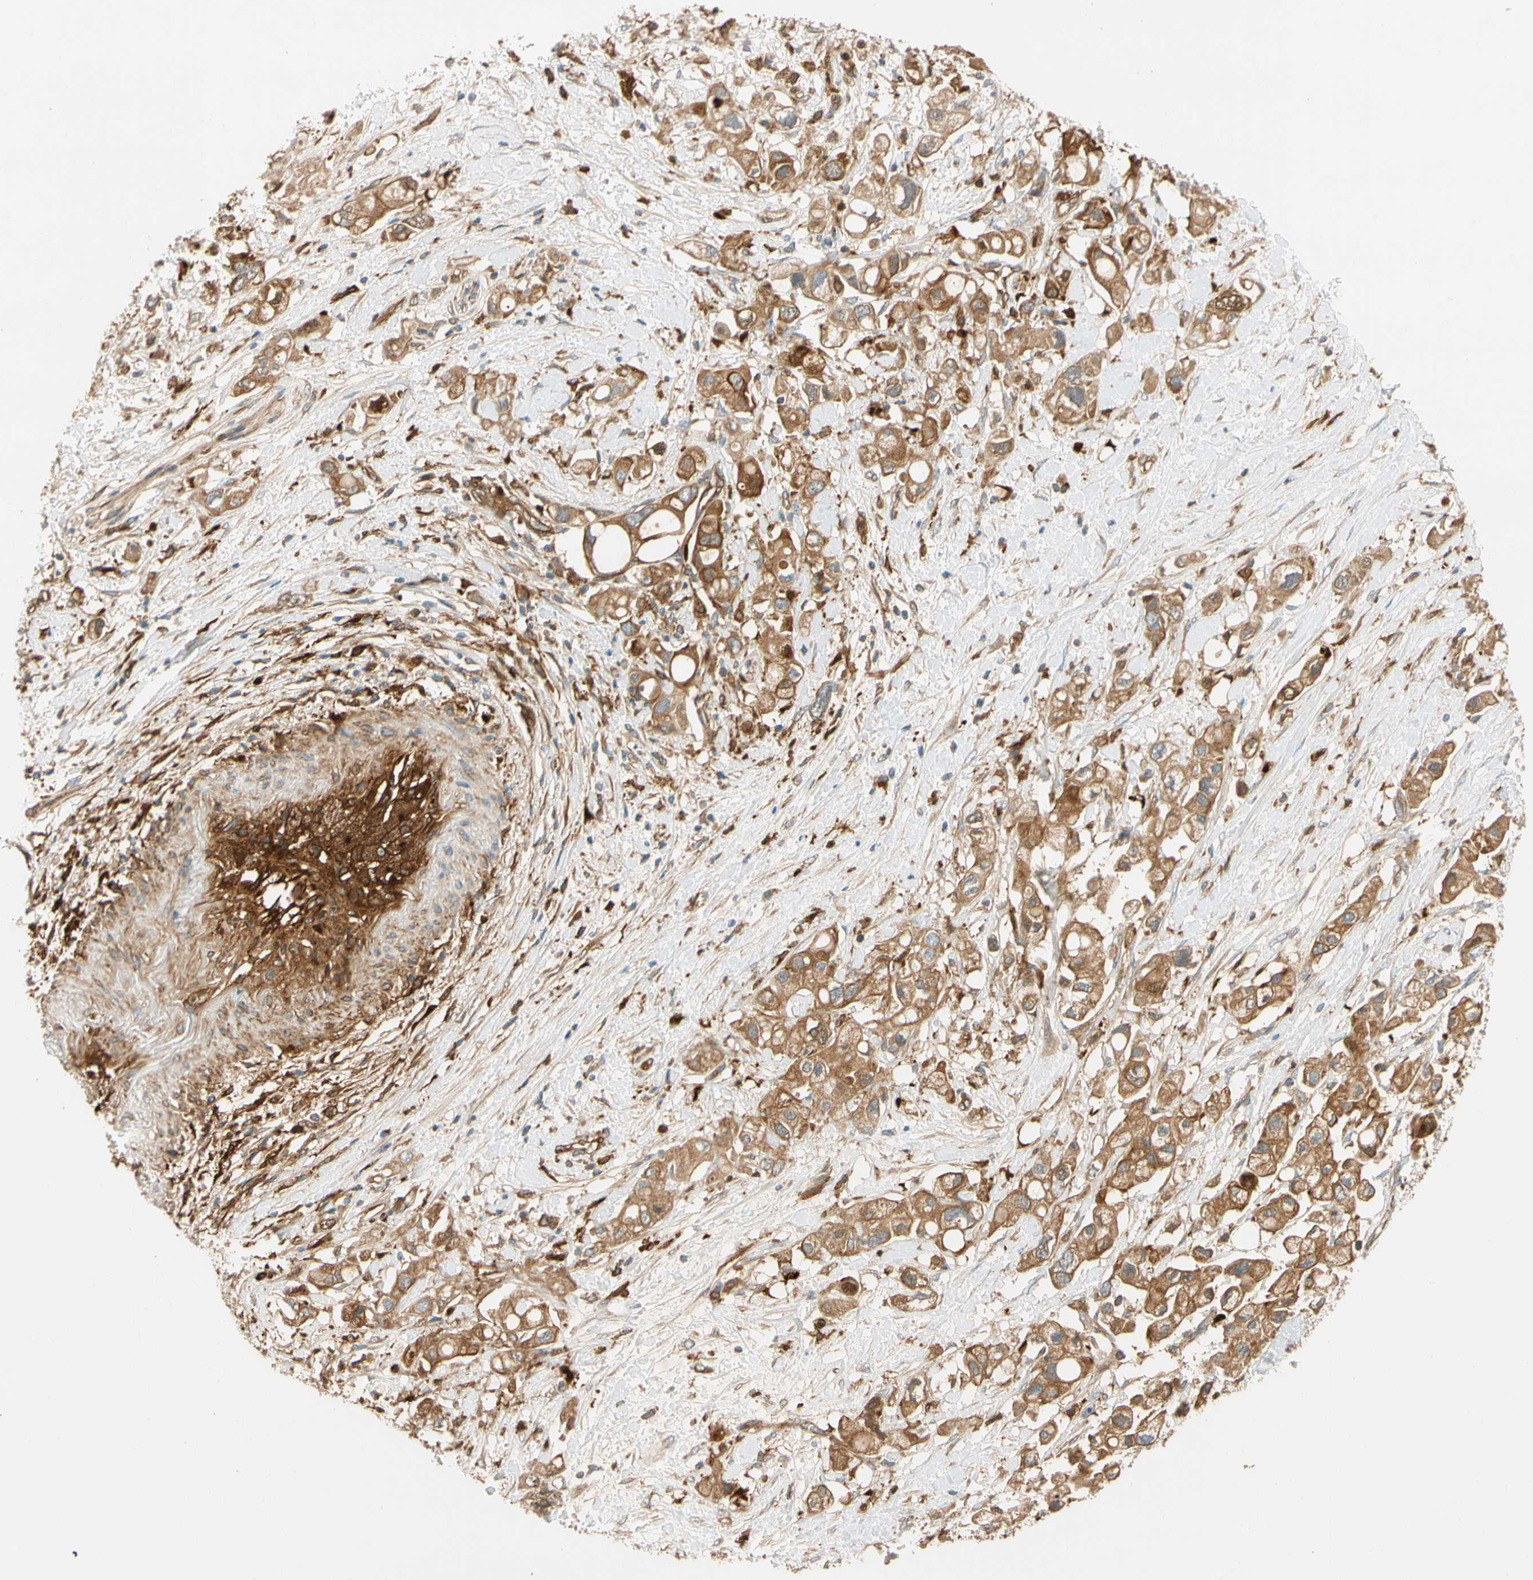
{"staining": {"intensity": "moderate", "quantity": ">75%", "location": "cytoplasmic/membranous"}, "tissue": "pancreatic cancer", "cell_type": "Tumor cells", "image_type": "cancer", "snomed": [{"axis": "morphology", "description": "Adenocarcinoma, NOS"}, {"axis": "topography", "description": "Pancreas"}], "caption": "Pancreatic cancer tissue reveals moderate cytoplasmic/membranous staining in about >75% of tumor cells, visualized by immunohistochemistry.", "gene": "PARP14", "patient": {"sex": "female", "age": 56}}